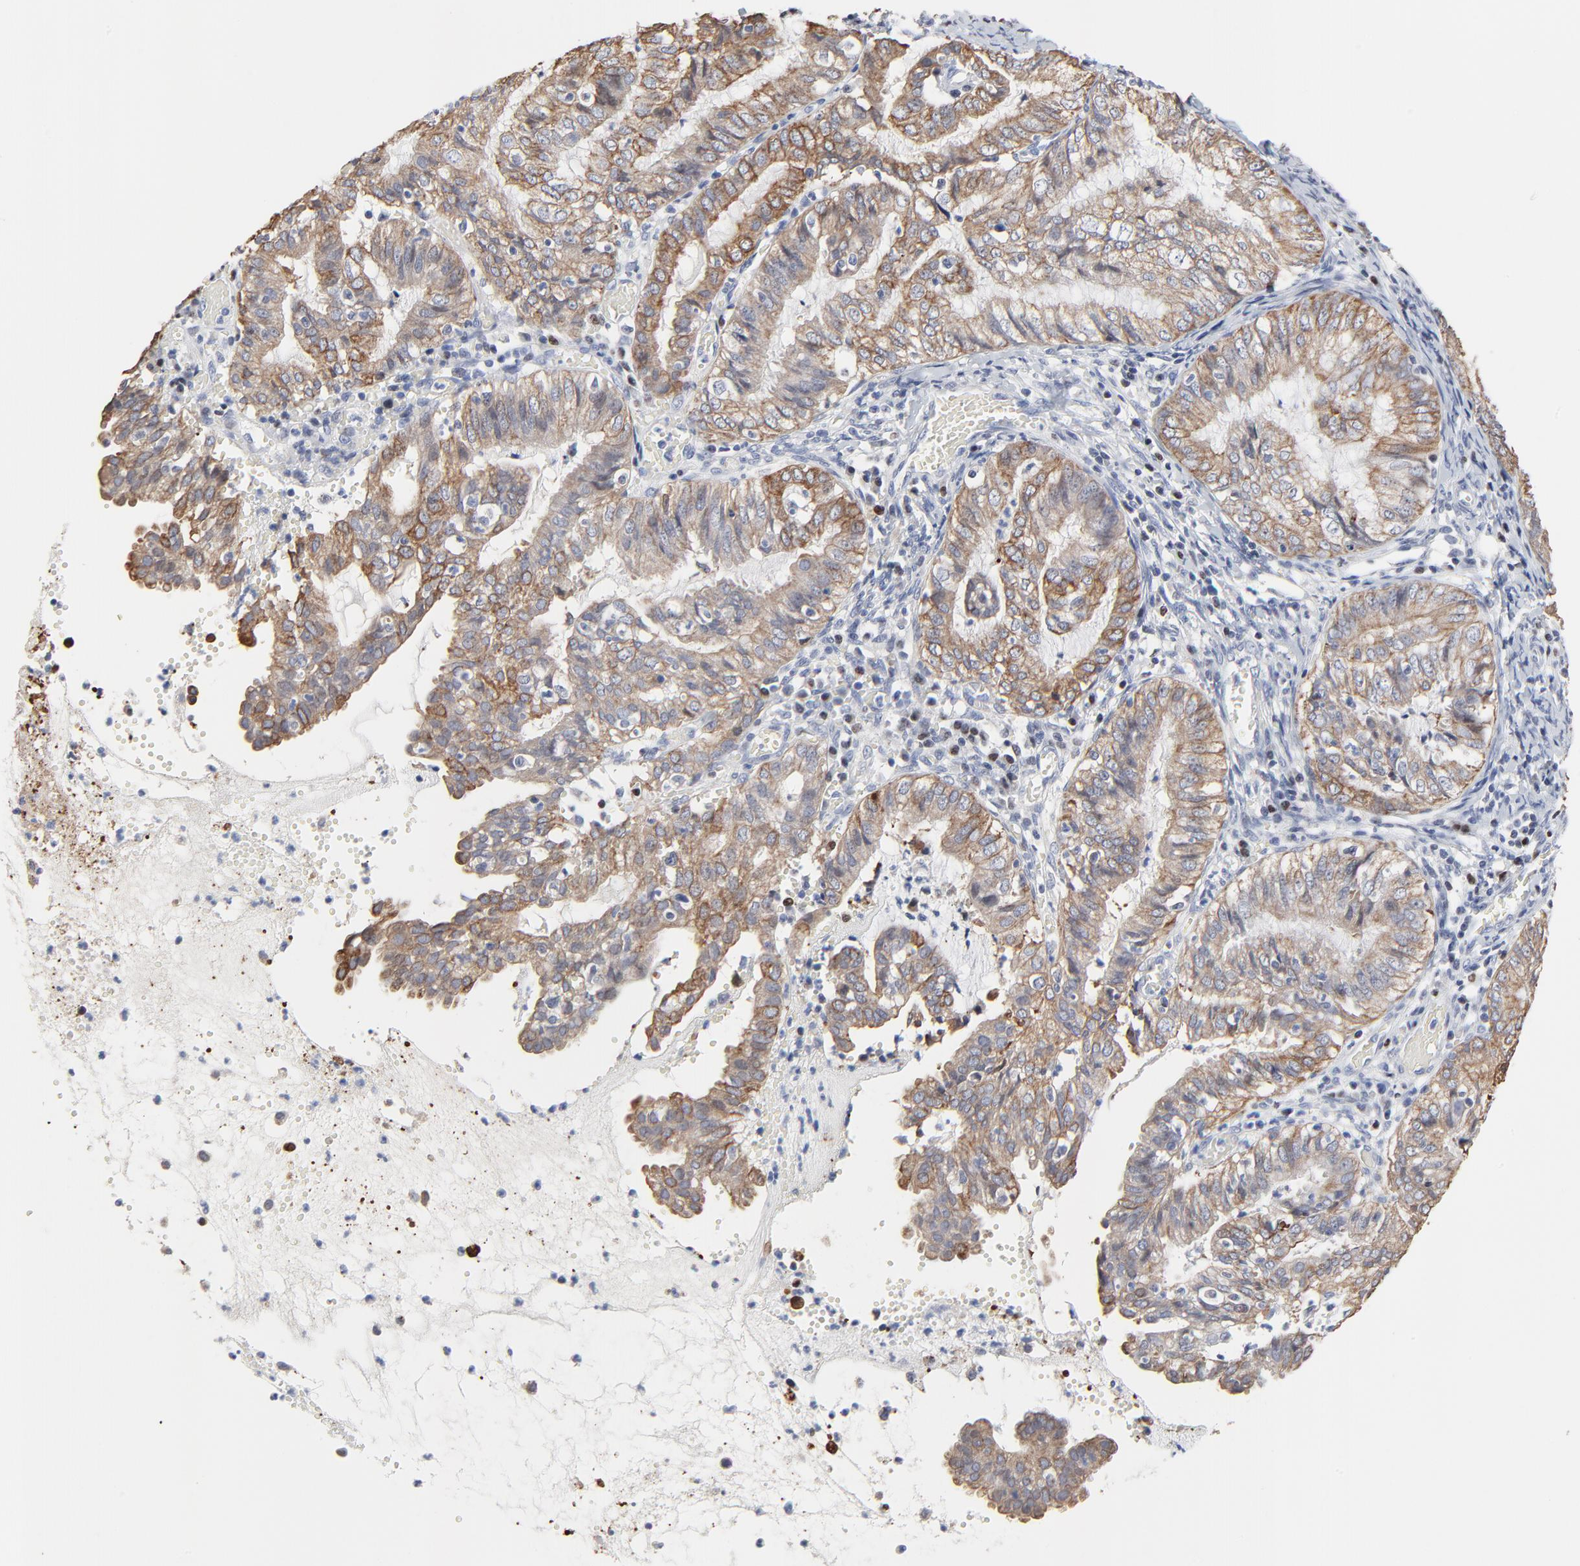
{"staining": {"intensity": "moderate", "quantity": ">75%", "location": "cytoplasmic/membranous"}, "tissue": "endometrial cancer", "cell_type": "Tumor cells", "image_type": "cancer", "snomed": [{"axis": "morphology", "description": "Adenocarcinoma, NOS"}, {"axis": "topography", "description": "Endometrium"}], "caption": "Immunohistochemical staining of endometrial adenocarcinoma demonstrates medium levels of moderate cytoplasmic/membranous protein positivity in about >75% of tumor cells.", "gene": "LNX1", "patient": {"sex": "female", "age": 66}}